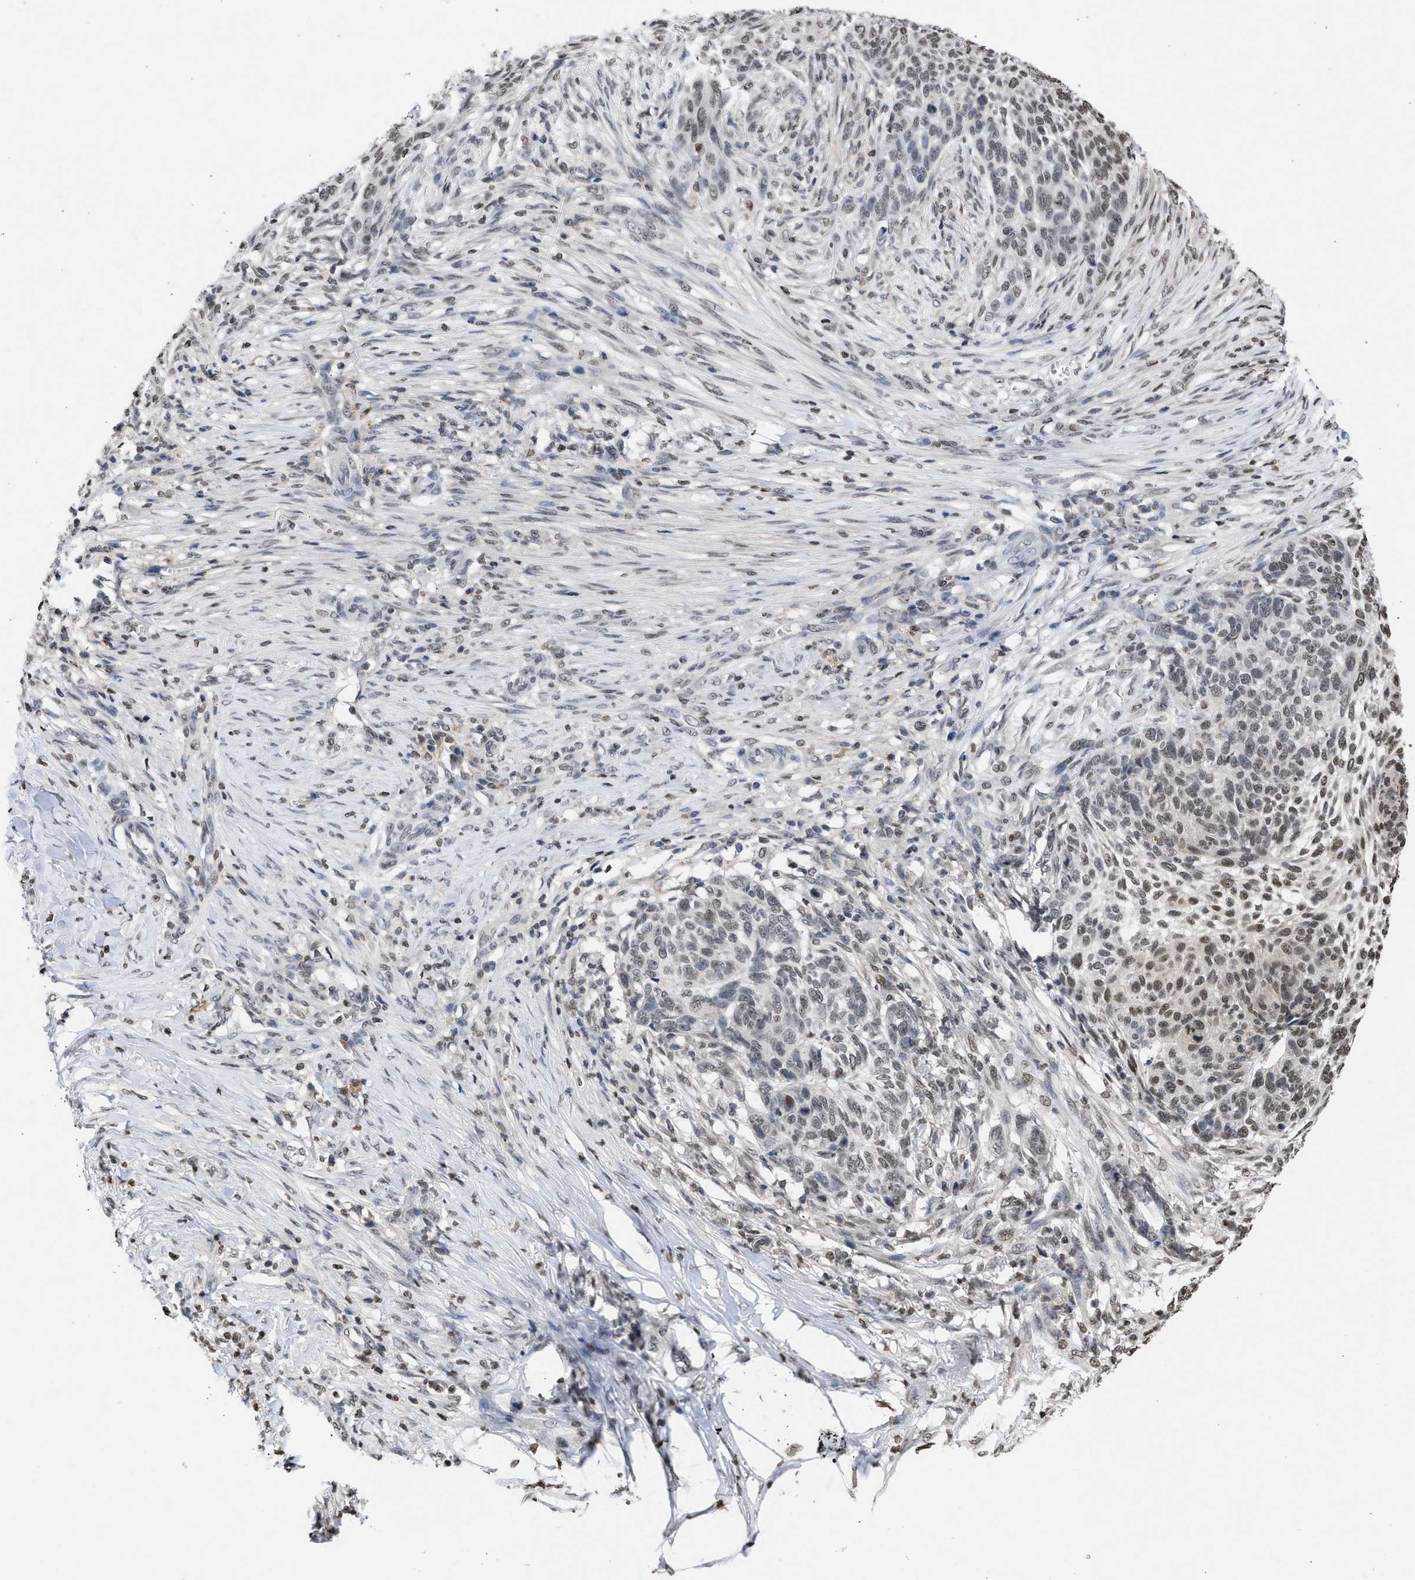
{"staining": {"intensity": "weak", "quantity": "<25%", "location": "nuclear"}, "tissue": "skin cancer", "cell_type": "Tumor cells", "image_type": "cancer", "snomed": [{"axis": "morphology", "description": "Basal cell carcinoma"}, {"axis": "topography", "description": "Skin"}], "caption": "This is an immunohistochemistry image of basal cell carcinoma (skin). There is no positivity in tumor cells.", "gene": "NUP35", "patient": {"sex": "male", "age": 85}}